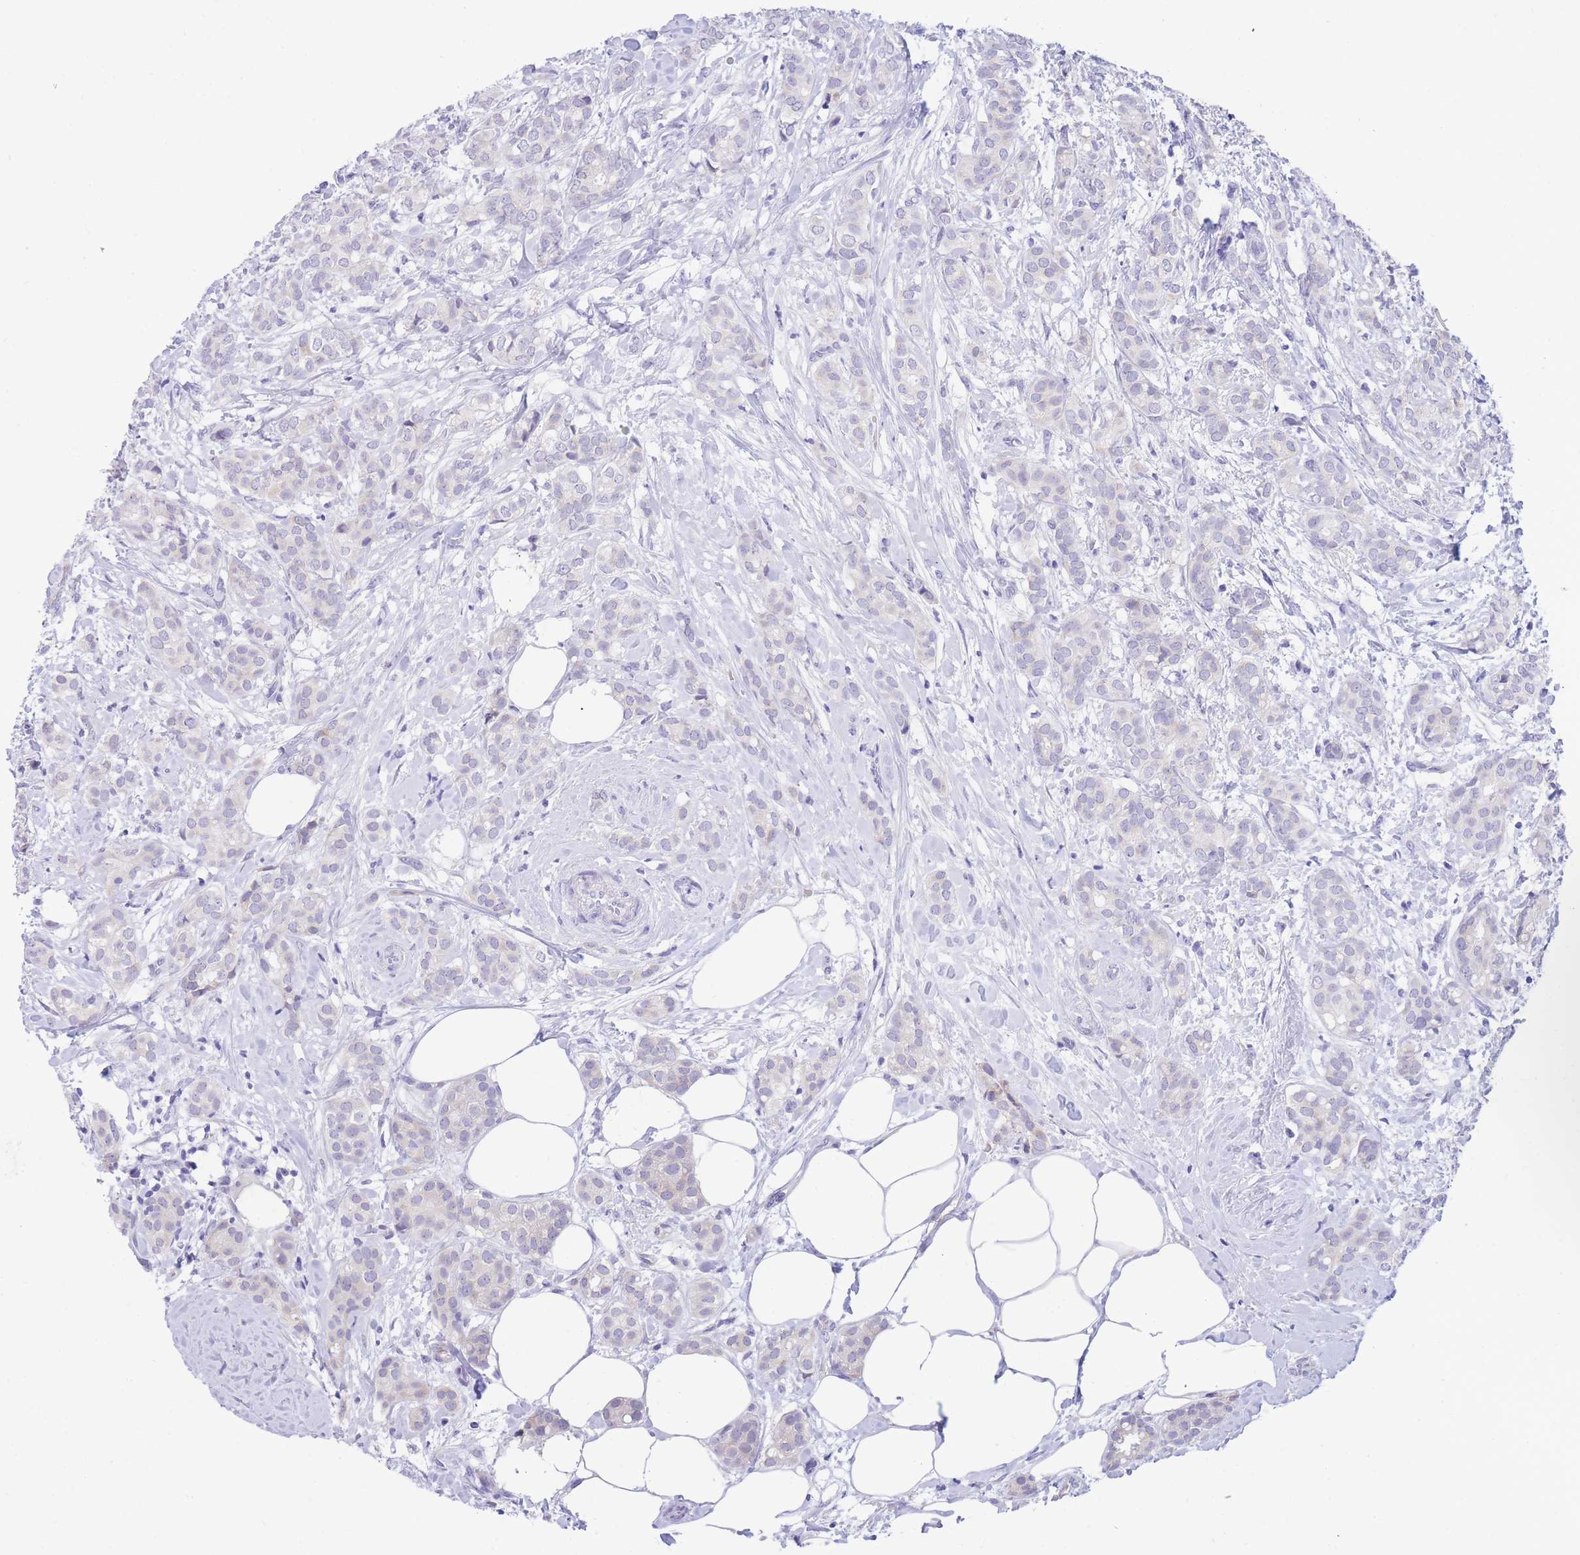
{"staining": {"intensity": "negative", "quantity": "none", "location": "none"}, "tissue": "breast cancer", "cell_type": "Tumor cells", "image_type": "cancer", "snomed": [{"axis": "morphology", "description": "Duct carcinoma"}, {"axis": "topography", "description": "Breast"}], "caption": "High magnification brightfield microscopy of breast cancer (infiltrating ductal carcinoma) stained with DAB (brown) and counterstained with hematoxylin (blue): tumor cells show no significant positivity.", "gene": "SSUH2", "patient": {"sex": "female", "age": 73}}